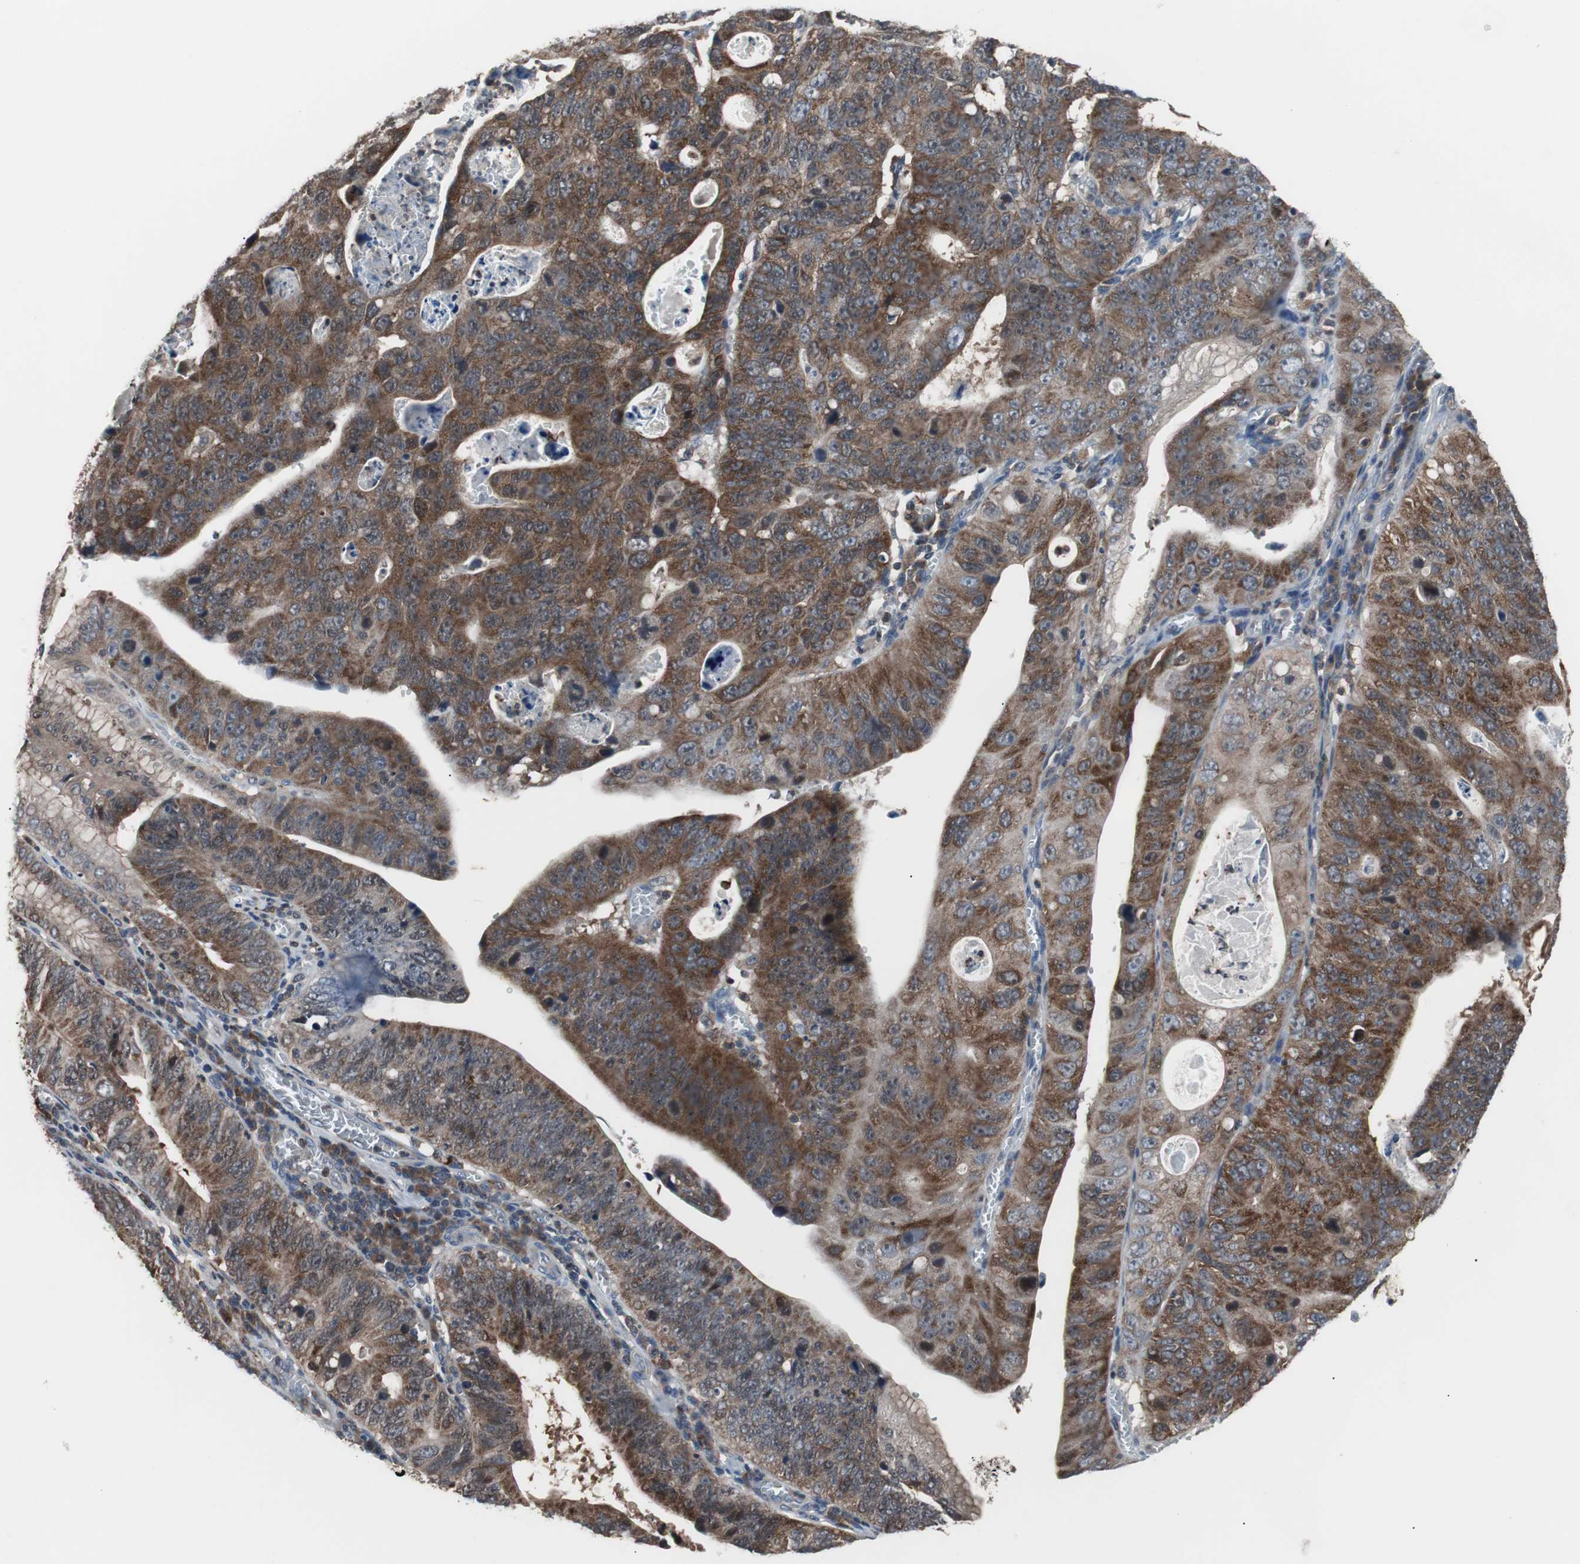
{"staining": {"intensity": "moderate", "quantity": ">75%", "location": "cytoplasmic/membranous"}, "tissue": "stomach cancer", "cell_type": "Tumor cells", "image_type": "cancer", "snomed": [{"axis": "morphology", "description": "Adenocarcinoma, NOS"}, {"axis": "topography", "description": "Stomach"}], "caption": "Protein expression by immunohistochemistry (IHC) exhibits moderate cytoplasmic/membranous expression in about >75% of tumor cells in stomach cancer (adenocarcinoma).", "gene": "PAK1", "patient": {"sex": "male", "age": 59}}